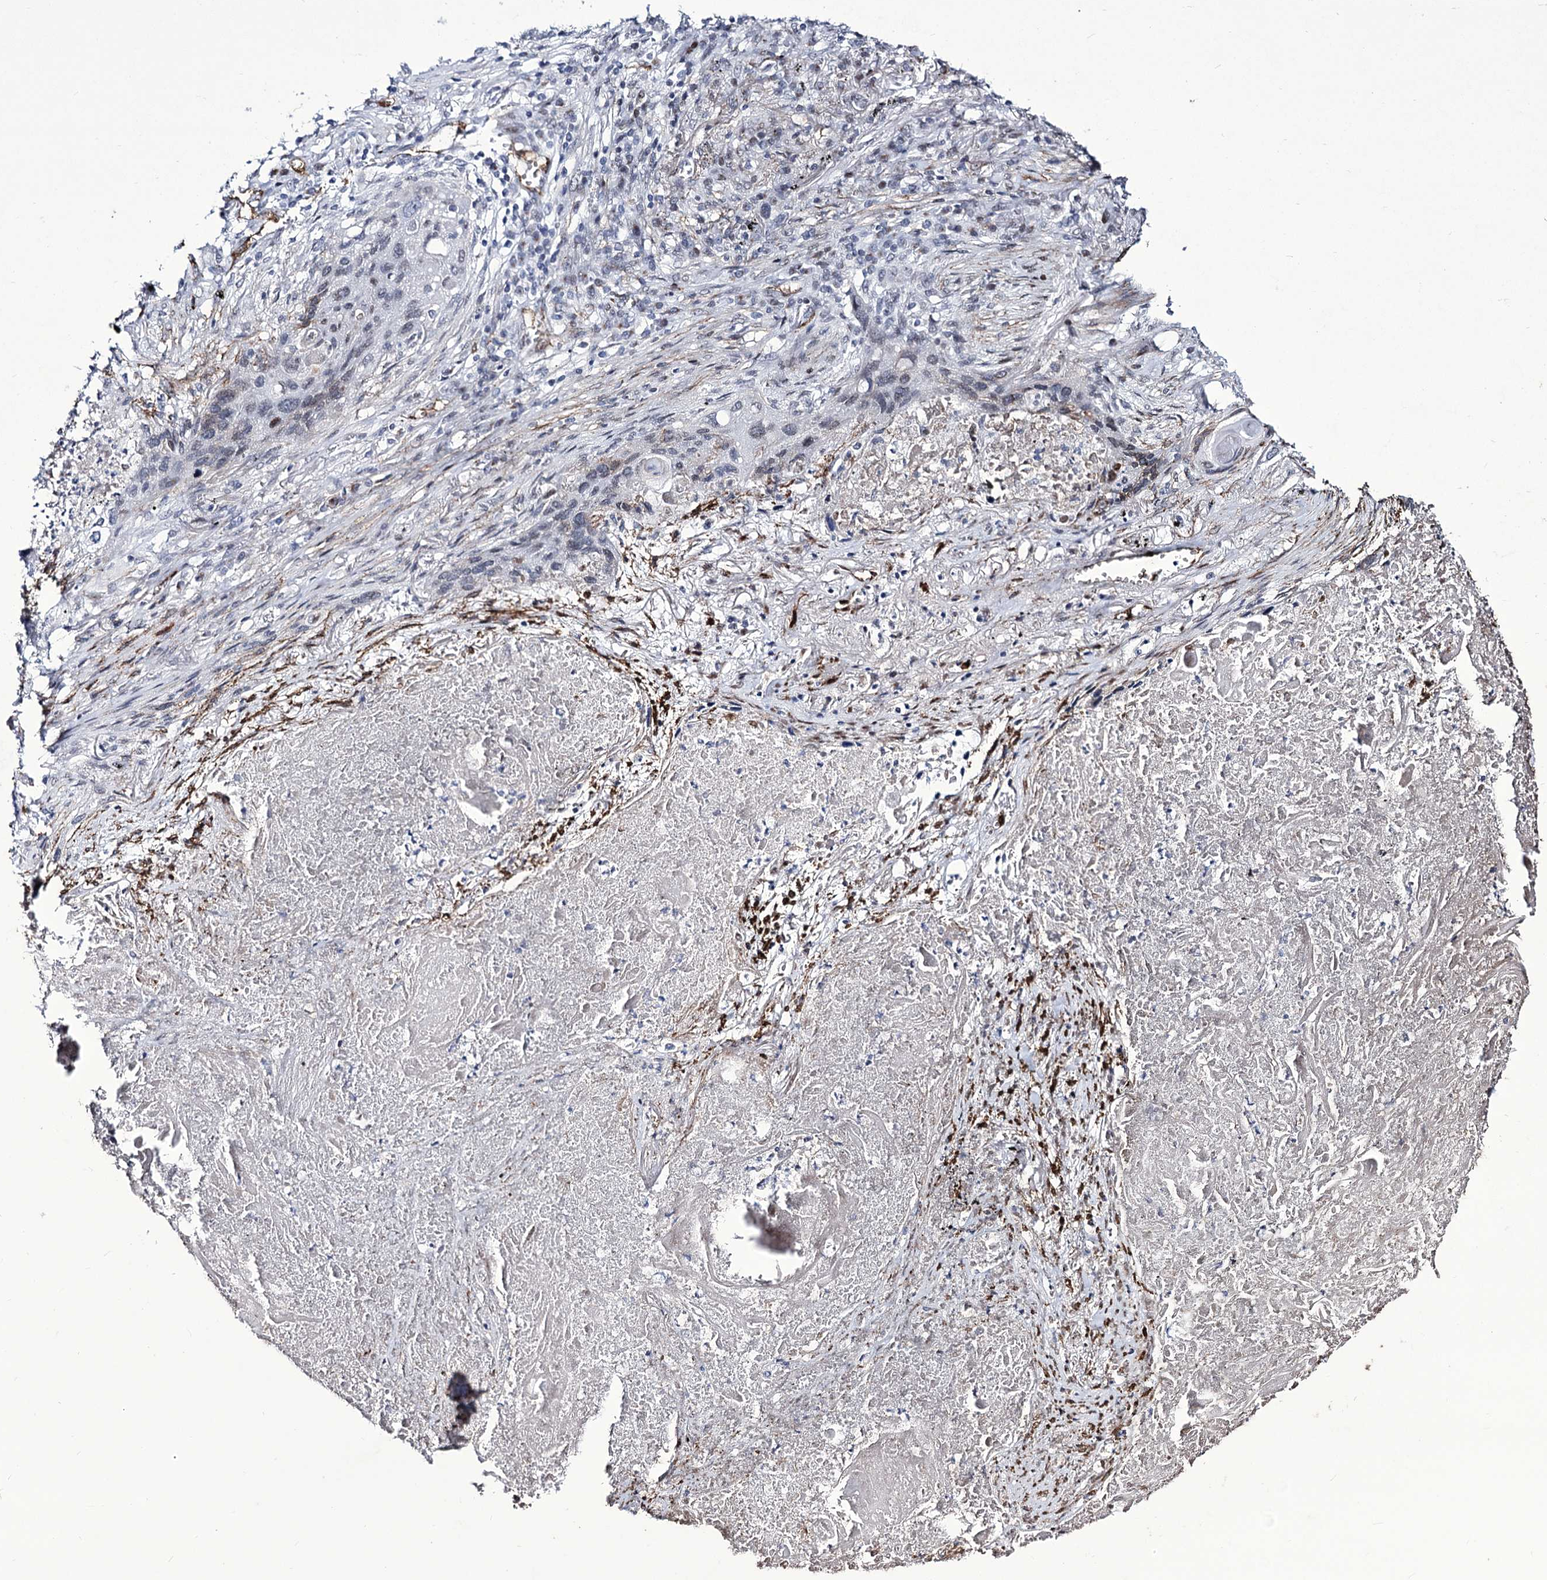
{"staining": {"intensity": "negative", "quantity": "none", "location": "none"}, "tissue": "lung cancer", "cell_type": "Tumor cells", "image_type": "cancer", "snomed": [{"axis": "morphology", "description": "Squamous cell carcinoma, NOS"}, {"axis": "topography", "description": "Lung"}], "caption": "The micrograph displays no significant positivity in tumor cells of lung squamous cell carcinoma. Brightfield microscopy of IHC stained with DAB (brown) and hematoxylin (blue), captured at high magnification.", "gene": "ZC3H12C", "patient": {"sex": "female", "age": 63}}